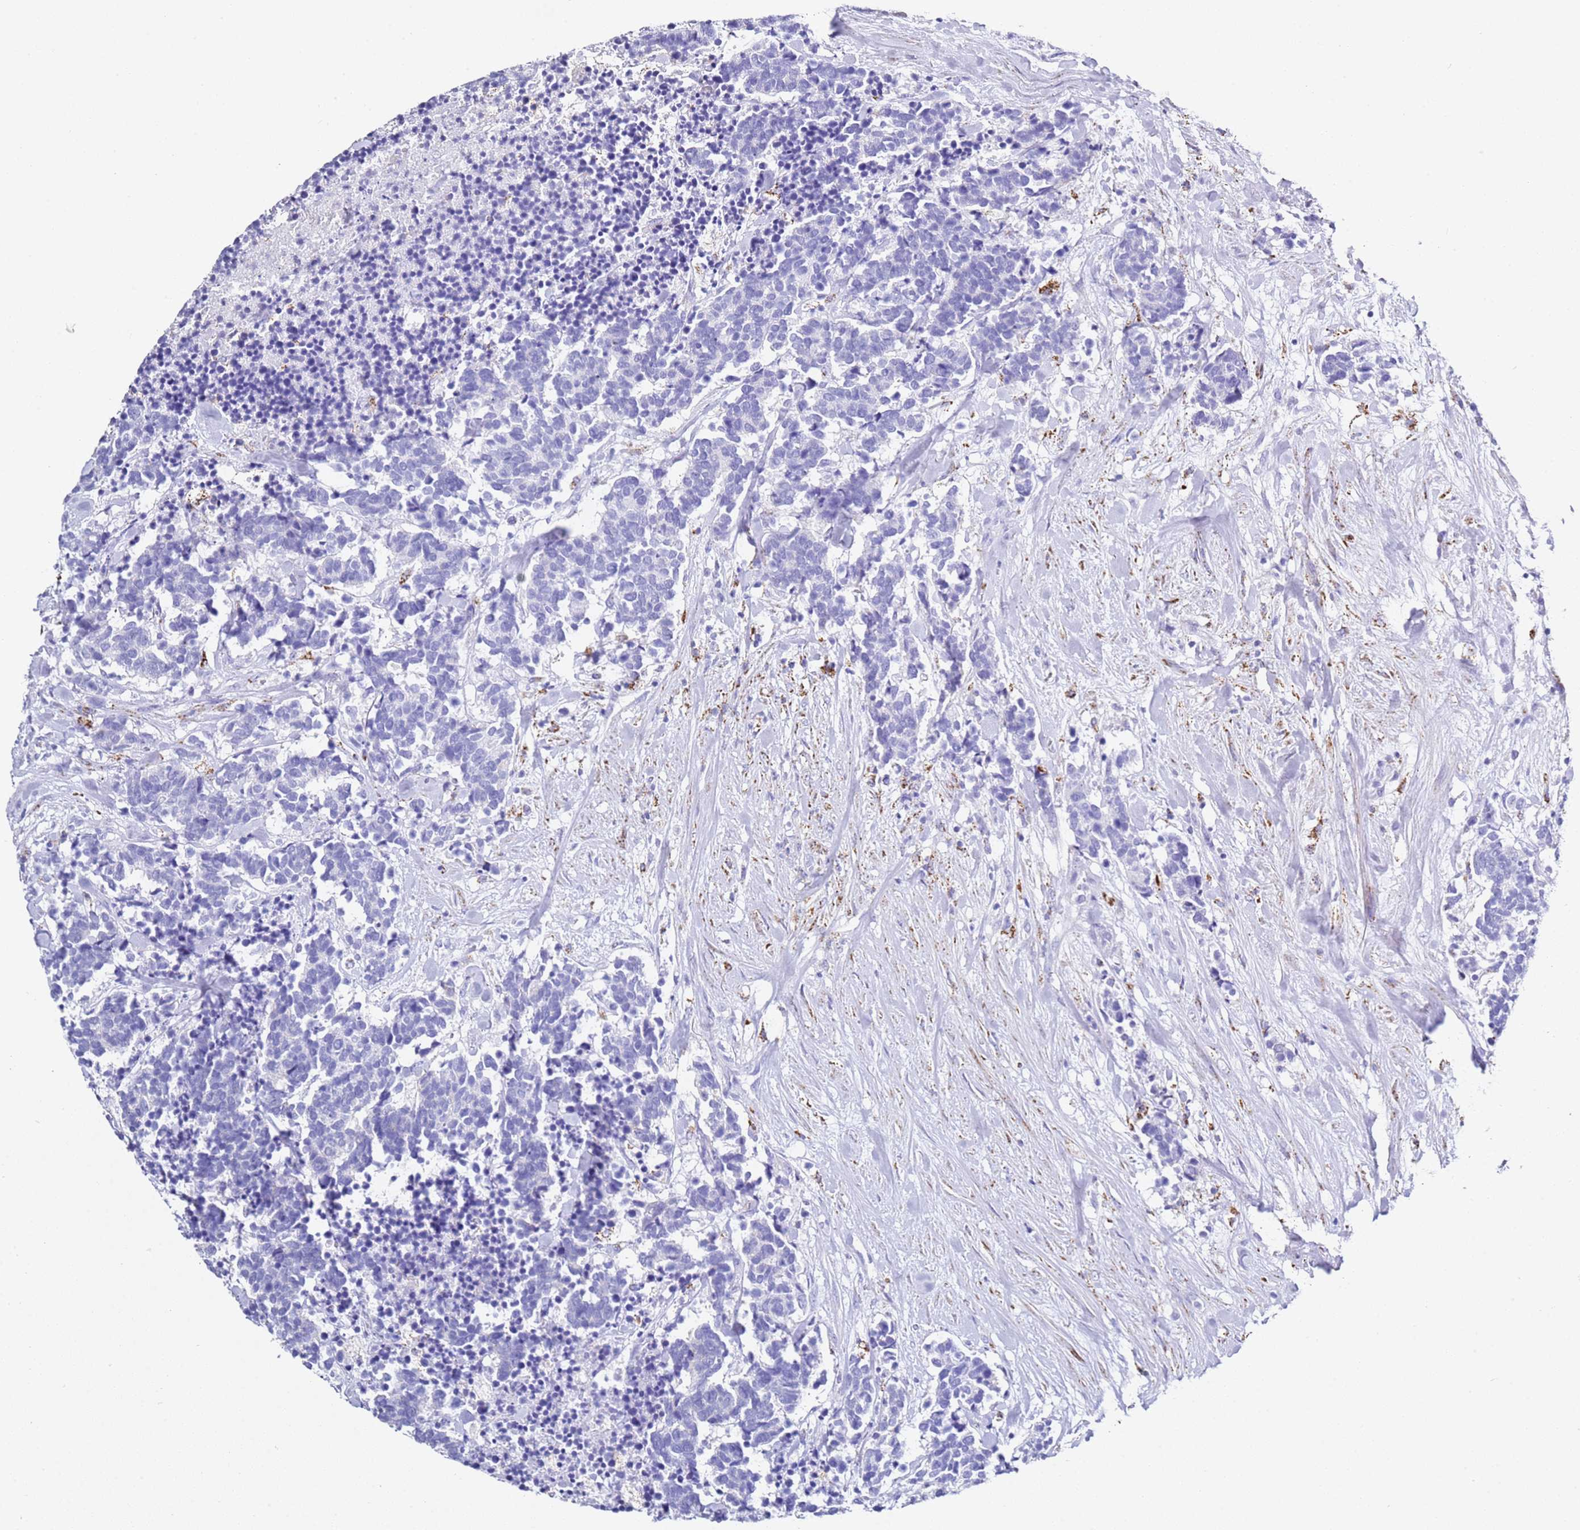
{"staining": {"intensity": "negative", "quantity": "none", "location": "none"}, "tissue": "carcinoid", "cell_type": "Tumor cells", "image_type": "cancer", "snomed": [{"axis": "morphology", "description": "Carcinoma, NOS"}, {"axis": "morphology", "description": "Carcinoid, malignant, NOS"}, {"axis": "topography", "description": "Prostate"}], "caption": "This image is of malignant carcinoid stained with immunohistochemistry (IHC) to label a protein in brown with the nuclei are counter-stained blue. There is no staining in tumor cells.", "gene": "PTBP2", "patient": {"sex": "male", "age": 57}}